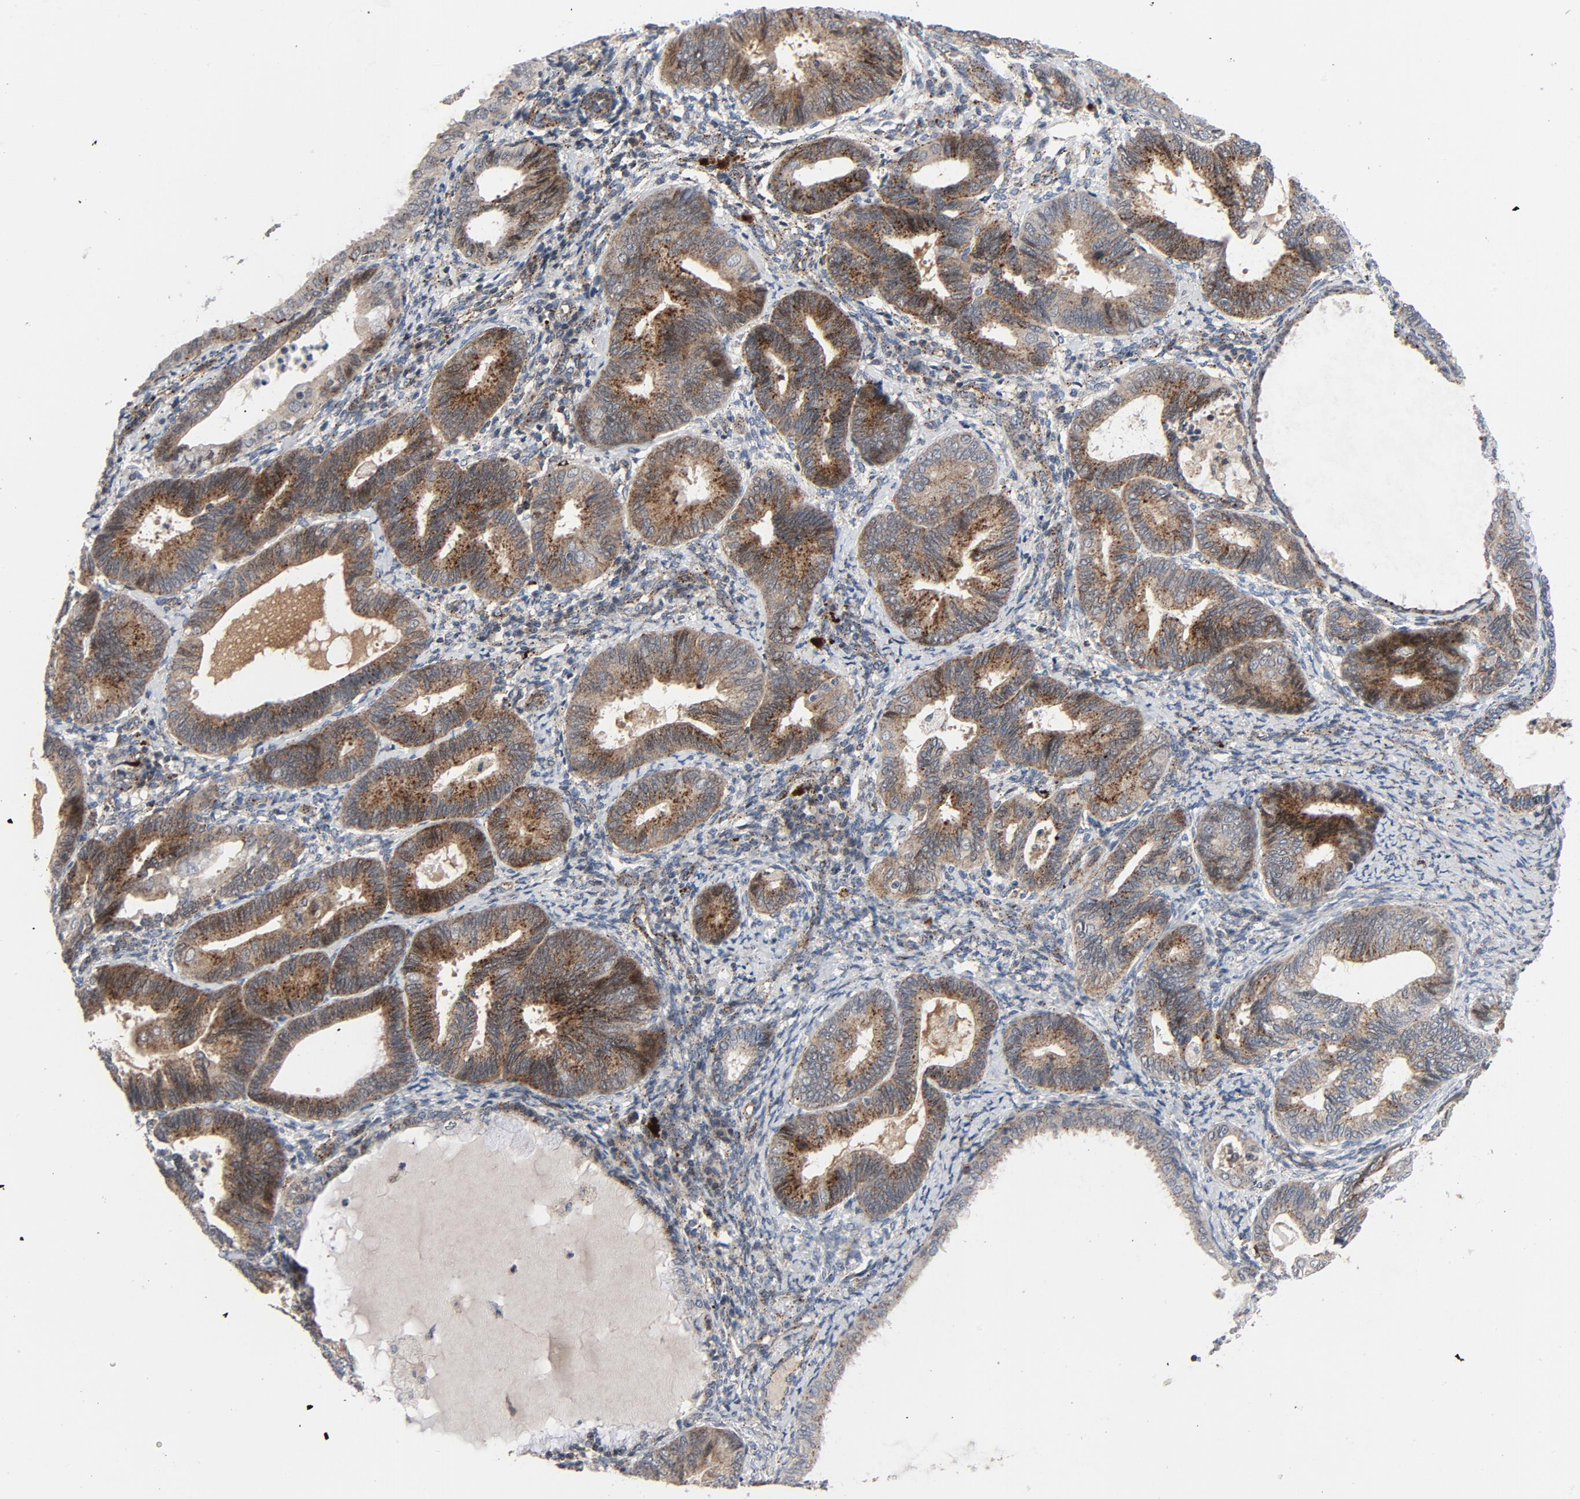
{"staining": {"intensity": "strong", "quantity": ">75%", "location": "cytoplasmic/membranous"}, "tissue": "endometrial cancer", "cell_type": "Tumor cells", "image_type": "cancer", "snomed": [{"axis": "morphology", "description": "Adenocarcinoma, NOS"}, {"axis": "topography", "description": "Endometrium"}], "caption": "Protein staining of endometrial cancer (adenocarcinoma) tissue exhibits strong cytoplasmic/membranous staining in approximately >75% of tumor cells. (IHC, brightfield microscopy, high magnification).", "gene": "AKT2", "patient": {"sex": "female", "age": 75}}